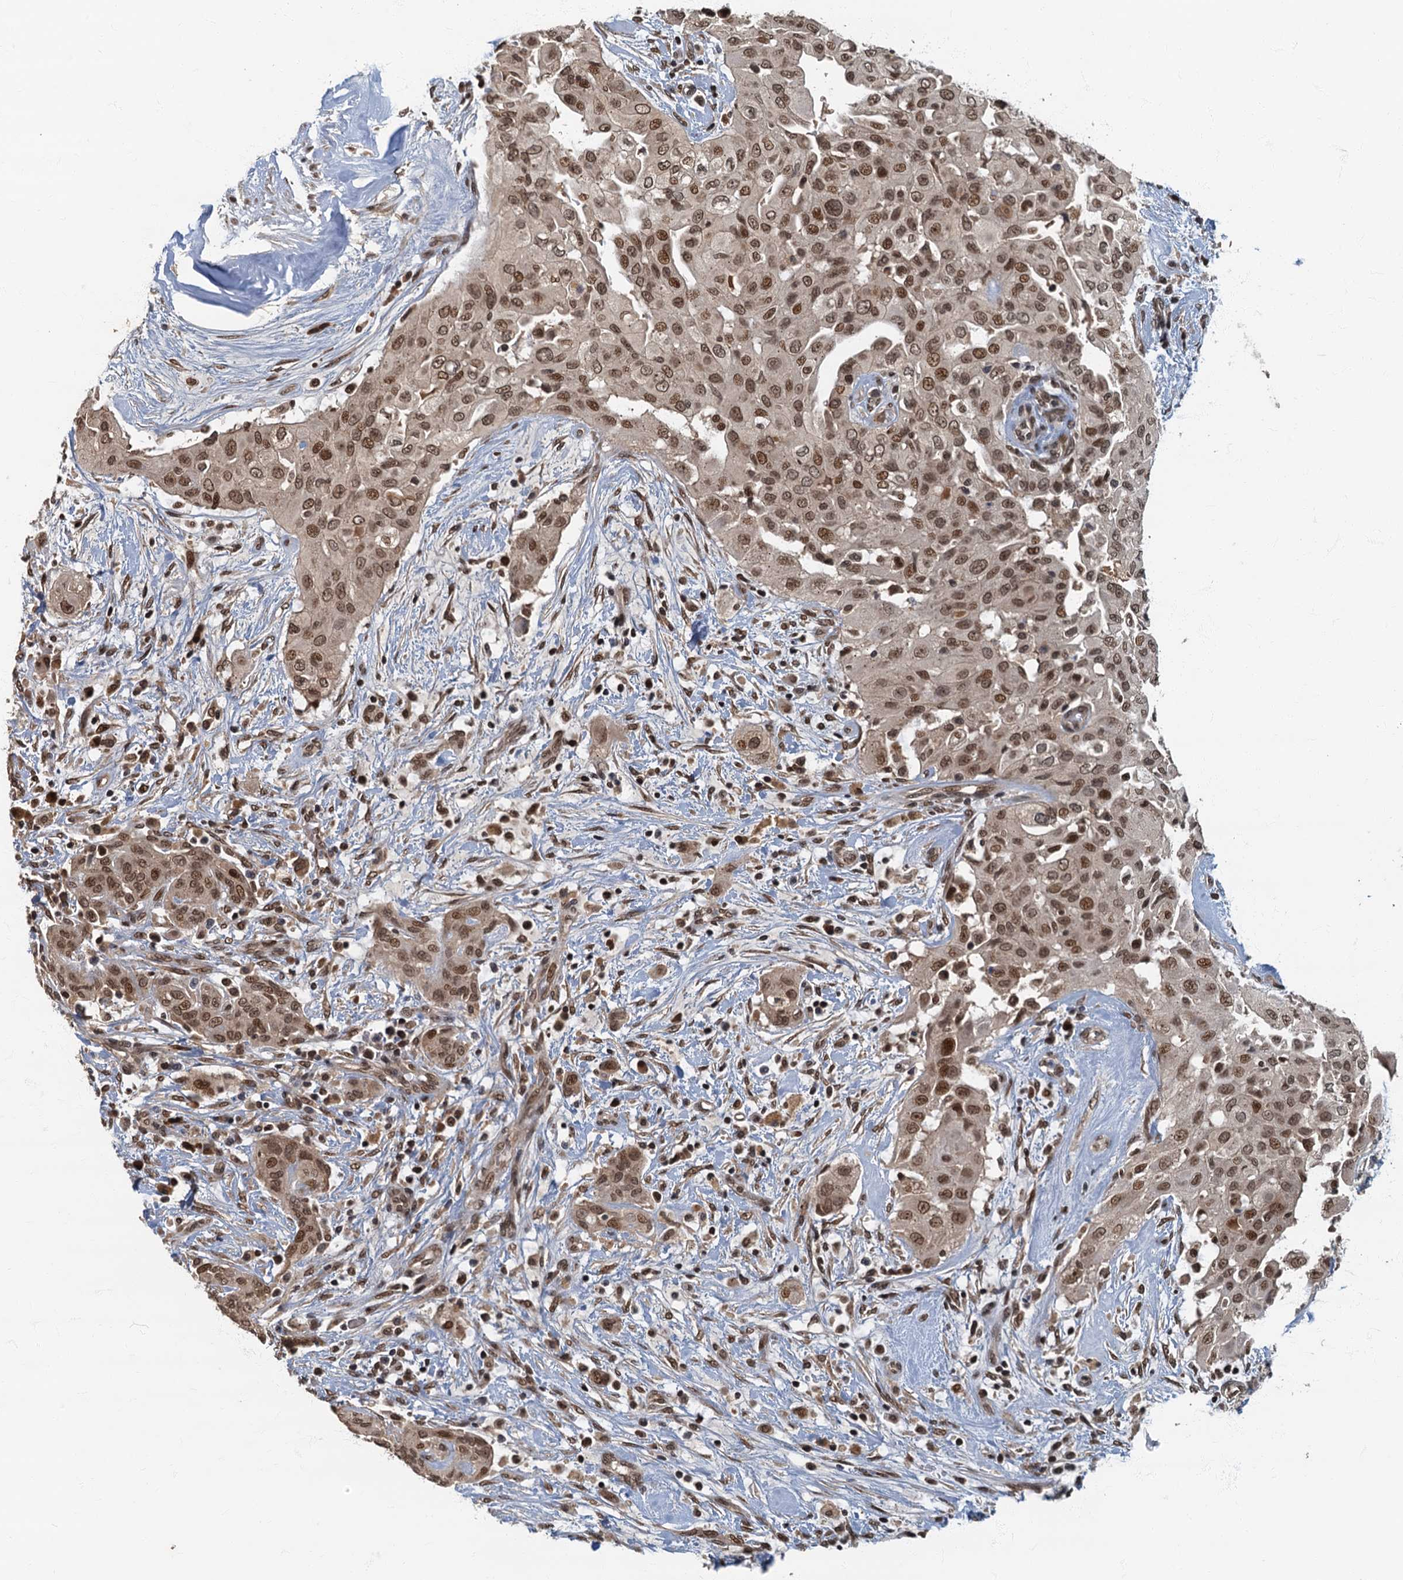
{"staining": {"intensity": "moderate", "quantity": ">75%", "location": "nuclear"}, "tissue": "thyroid cancer", "cell_type": "Tumor cells", "image_type": "cancer", "snomed": [{"axis": "morphology", "description": "Papillary adenocarcinoma, NOS"}, {"axis": "topography", "description": "Thyroid gland"}], "caption": "Moderate nuclear staining is seen in approximately >75% of tumor cells in papillary adenocarcinoma (thyroid).", "gene": "CKAP2L", "patient": {"sex": "female", "age": 59}}